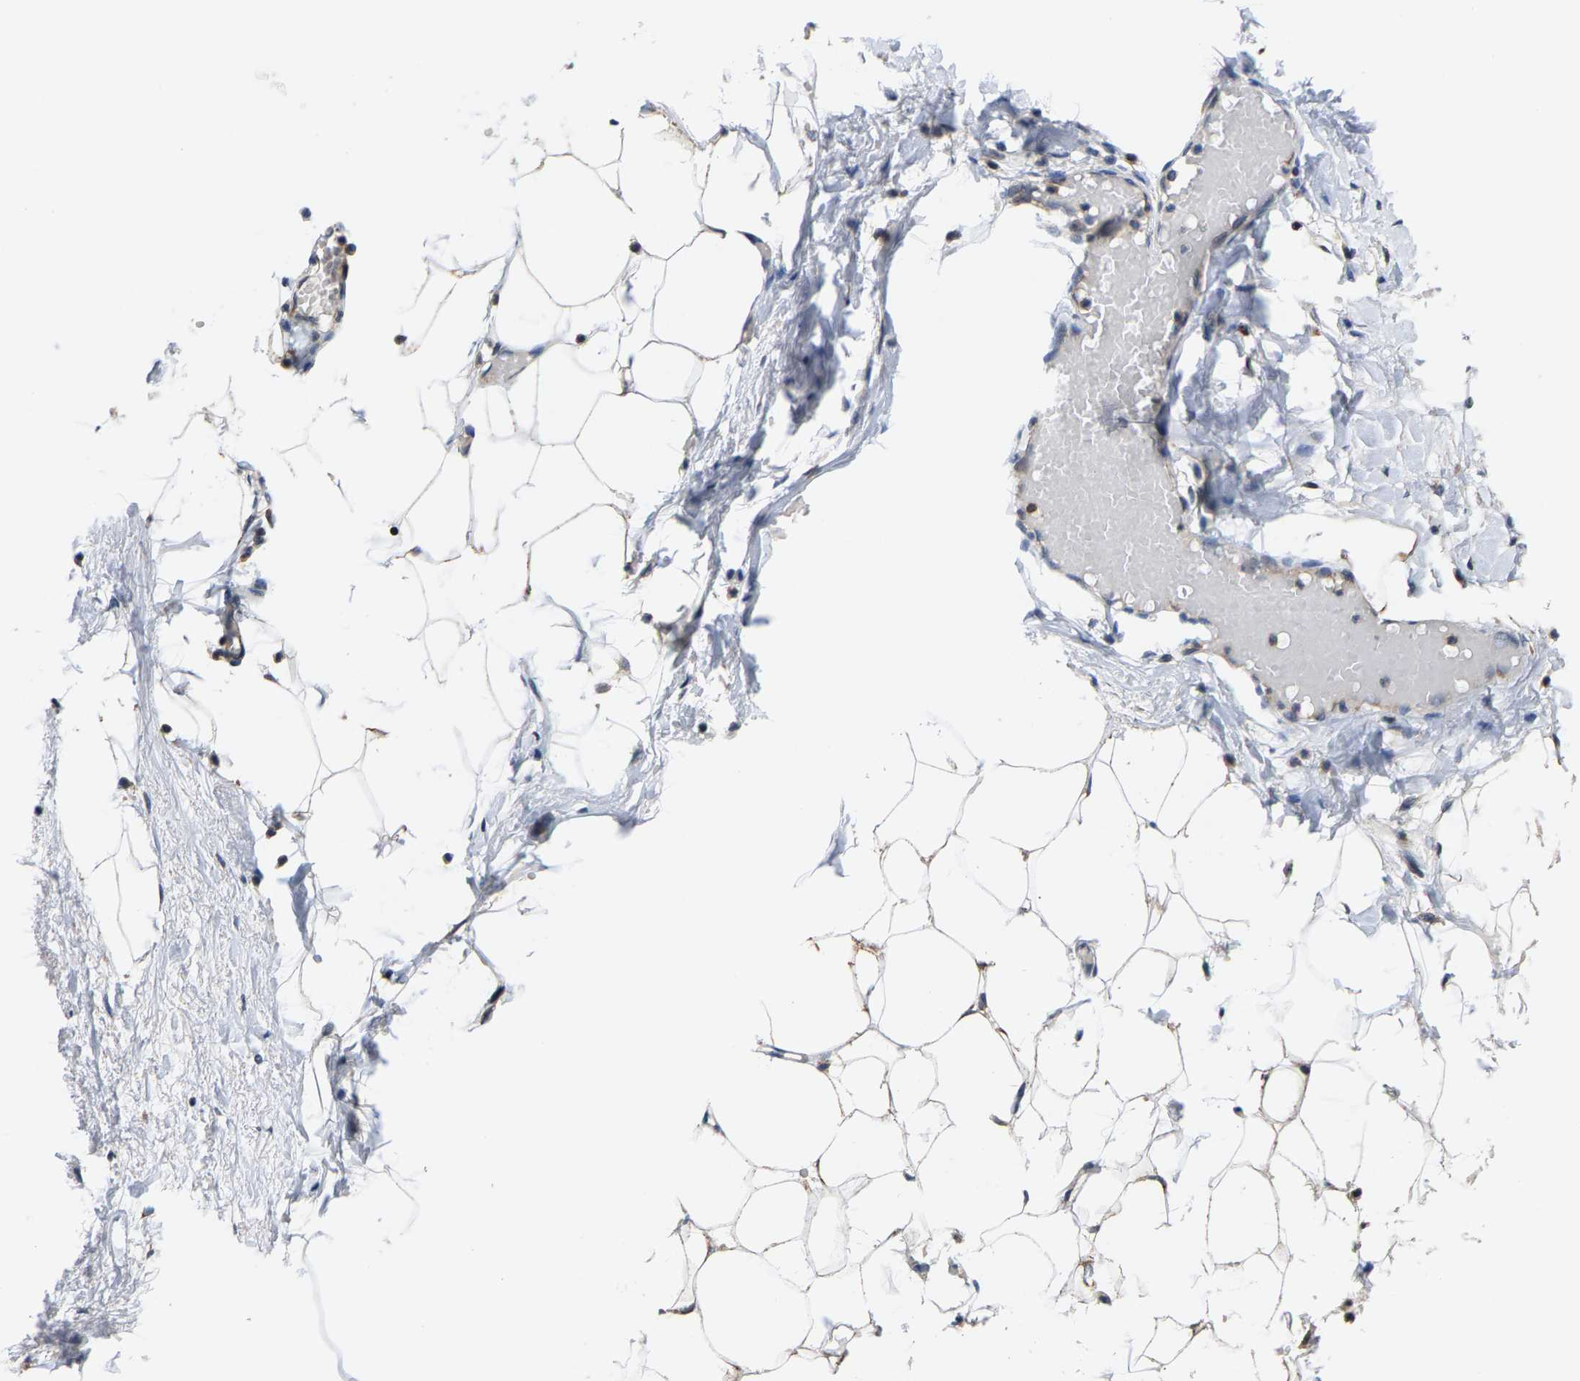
{"staining": {"intensity": "weak", "quantity": ">75%", "location": "cytoplasmic/membranous"}, "tissue": "adipose tissue", "cell_type": "Adipocytes", "image_type": "normal", "snomed": [{"axis": "morphology", "description": "Normal tissue, NOS"}, {"axis": "topography", "description": "Soft tissue"}], "caption": "Adipose tissue was stained to show a protein in brown. There is low levels of weak cytoplasmic/membranous staining in approximately >75% of adipocytes. Nuclei are stained in blue.", "gene": "TDRKH", "patient": {"sex": "male", "age": 72}}